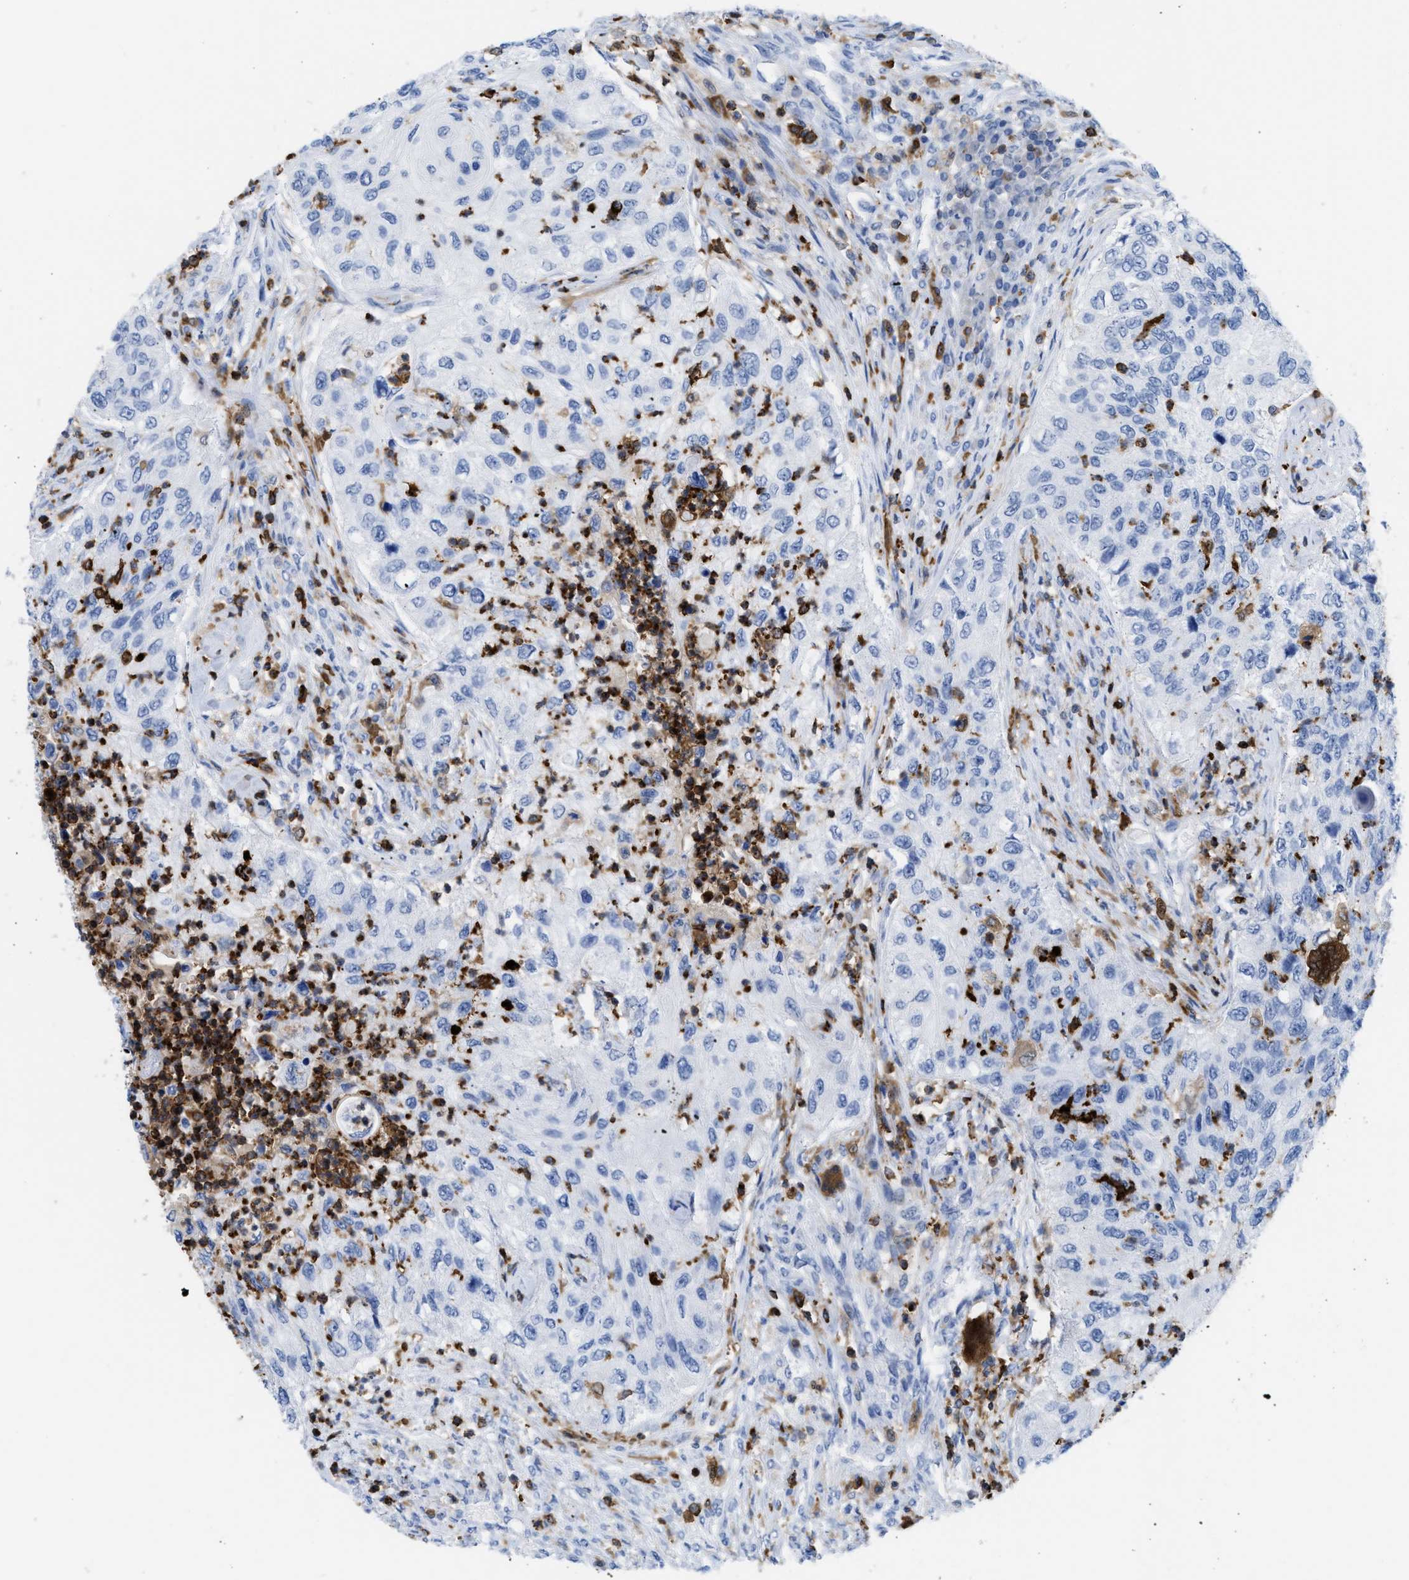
{"staining": {"intensity": "negative", "quantity": "none", "location": "none"}, "tissue": "urothelial cancer", "cell_type": "Tumor cells", "image_type": "cancer", "snomed": [{"axis": "morphology", "description": "Urothelial carcinoma, High grade"}, {"axis": "topography", "description": "Urinary bladder"}], "caption": "This is a micrograph of immunohistochemistry (IHC) staining of urothelial cancer, which shows no expression in tumor cells.", "gene": "LCP1", "patient": {"sex": "female", "age": 60}}